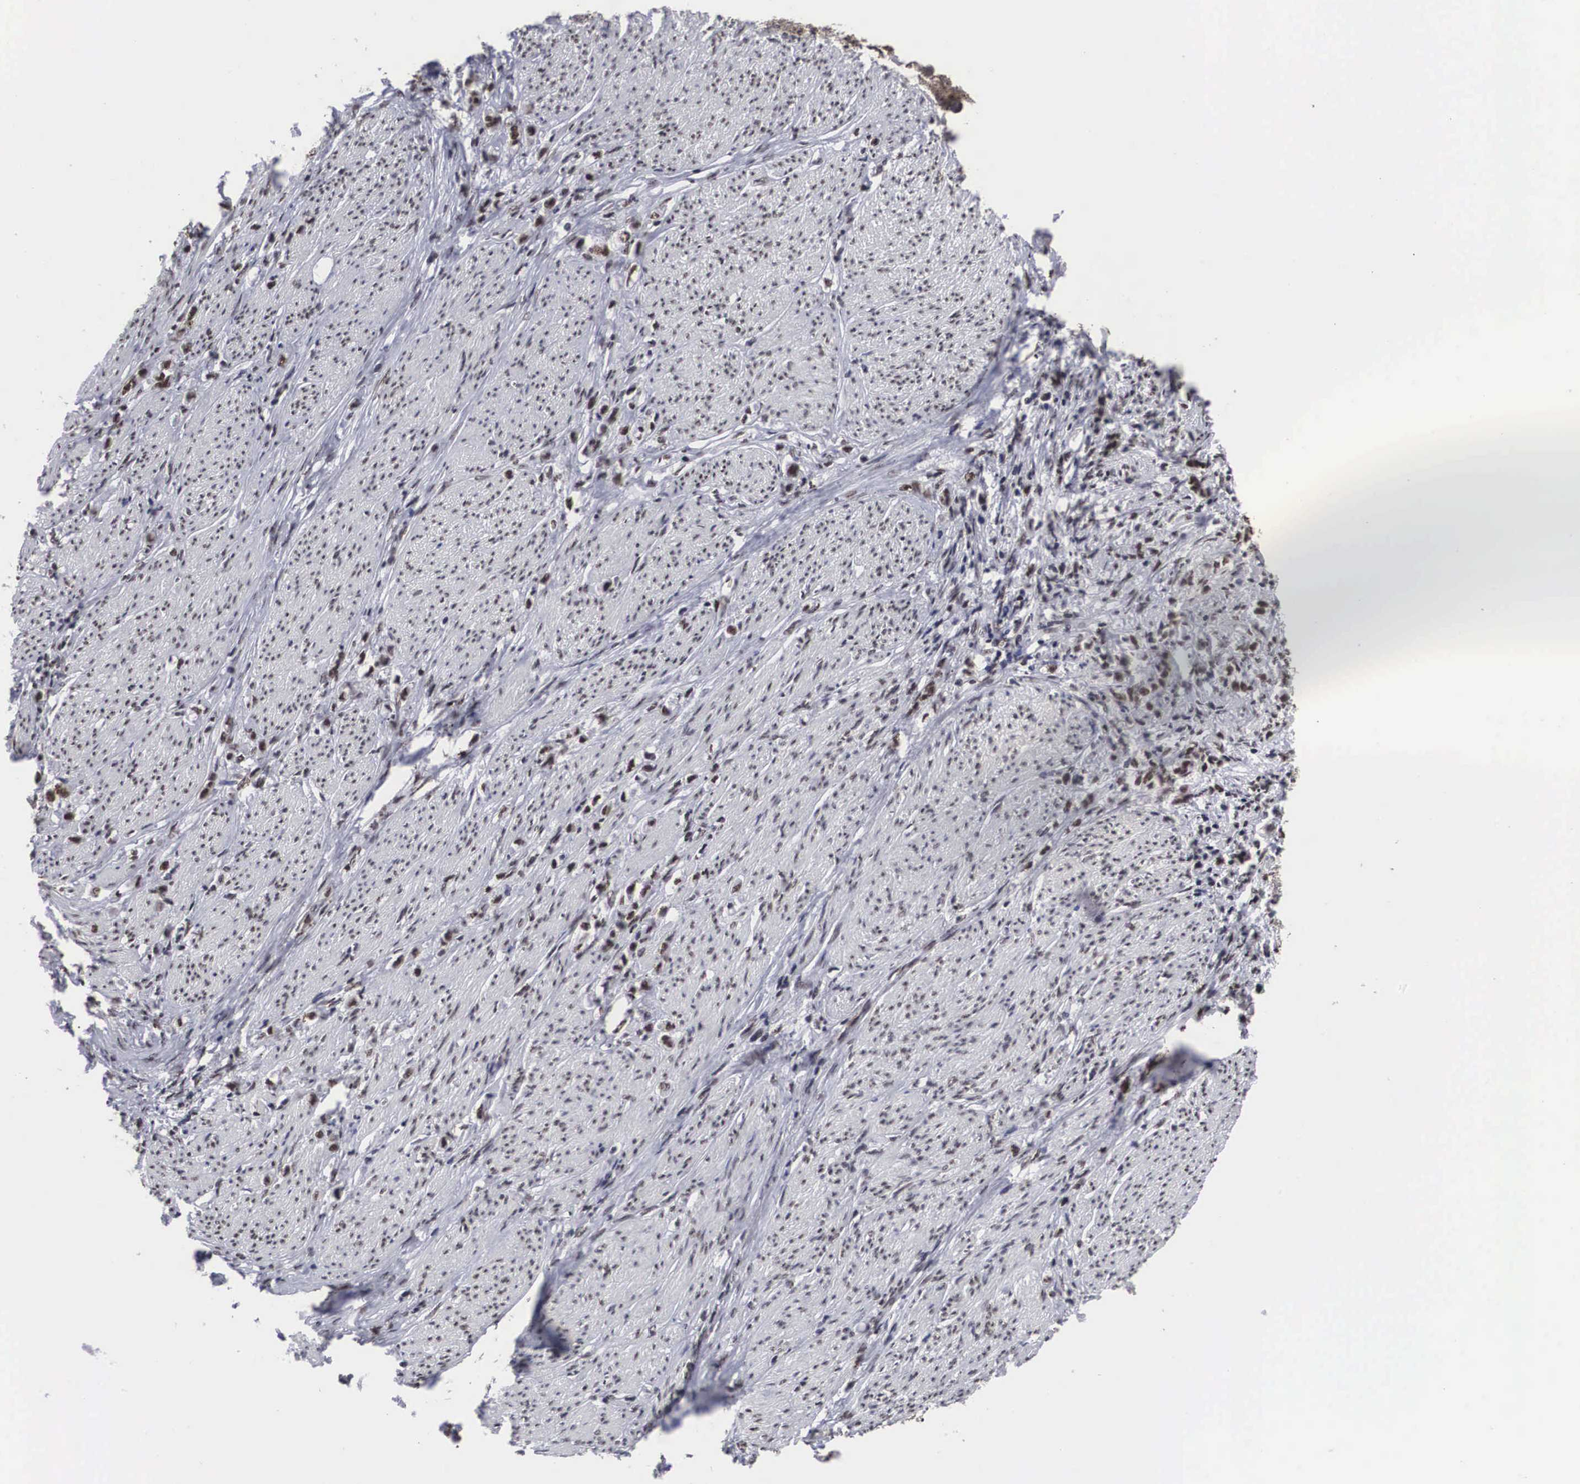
{"staining": {"intensity": "moderate", "quantity": "25%-75%", "location": "nuclear"}, "tissue": "stomach cancer", "cell_type": "Tumor cells", "image_type": "cancer", "snomed": [{"axis": "morphology", "description": "Adenocarcinoma, NOS"}, {"axis": "topography", "description": "Stomach"}], "caption": "High-power microscopy captured an immunohistochemistry photomicrograph of stomach cancer (adenocarcinoma), revealing moderate nuclear staining in approximately 25%-75% of tumor cells. The staining is performed using DAB brown chromogen to label protein expression. The nuclei are counter-stained blue using hematoxylin.", "gene": "ACIN1", "patient": {"sex": "male", "age": 72}}